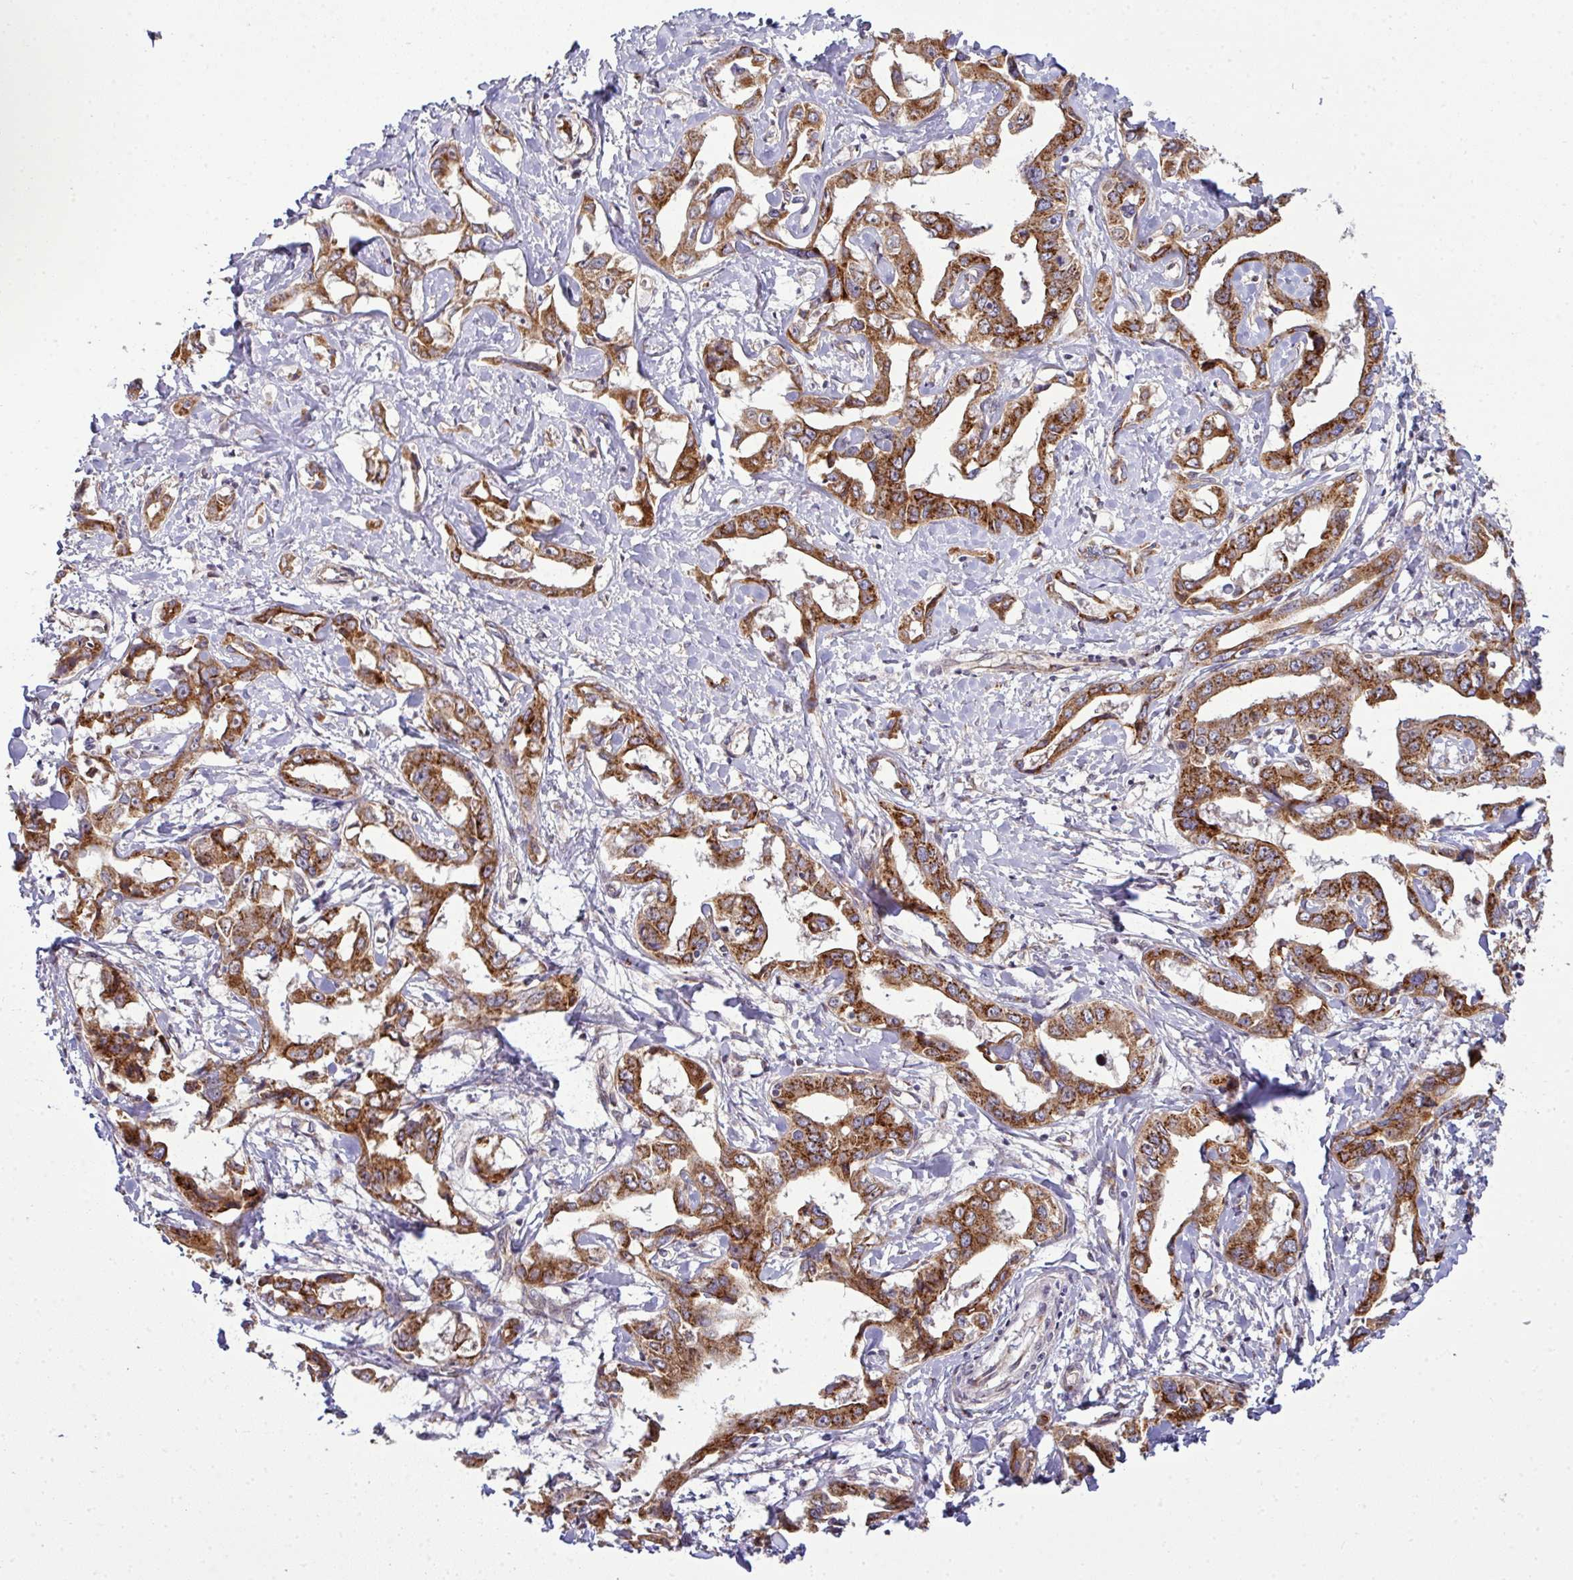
{"staining": {"intensity": "strong", "quantity": ">75%", "location": "cytoplasmic/membranous"}, "tissue": "liver cancer", "cell_type": "Tumor cells", "image_type": "cancer", "snomed": [{"axis": "morphology", "description": "Cholangiocarcinoma"}, {"axis": "topography", "description": "Liver"}], "caption": "Immunohistochemical staining of human liver cancer reveals strong cytoplasmic/membranous protein positivity in approximately >75% of tumor cells.", "gene": "TIMMDC1", "patient": {"sex": "male", "age": 59}}